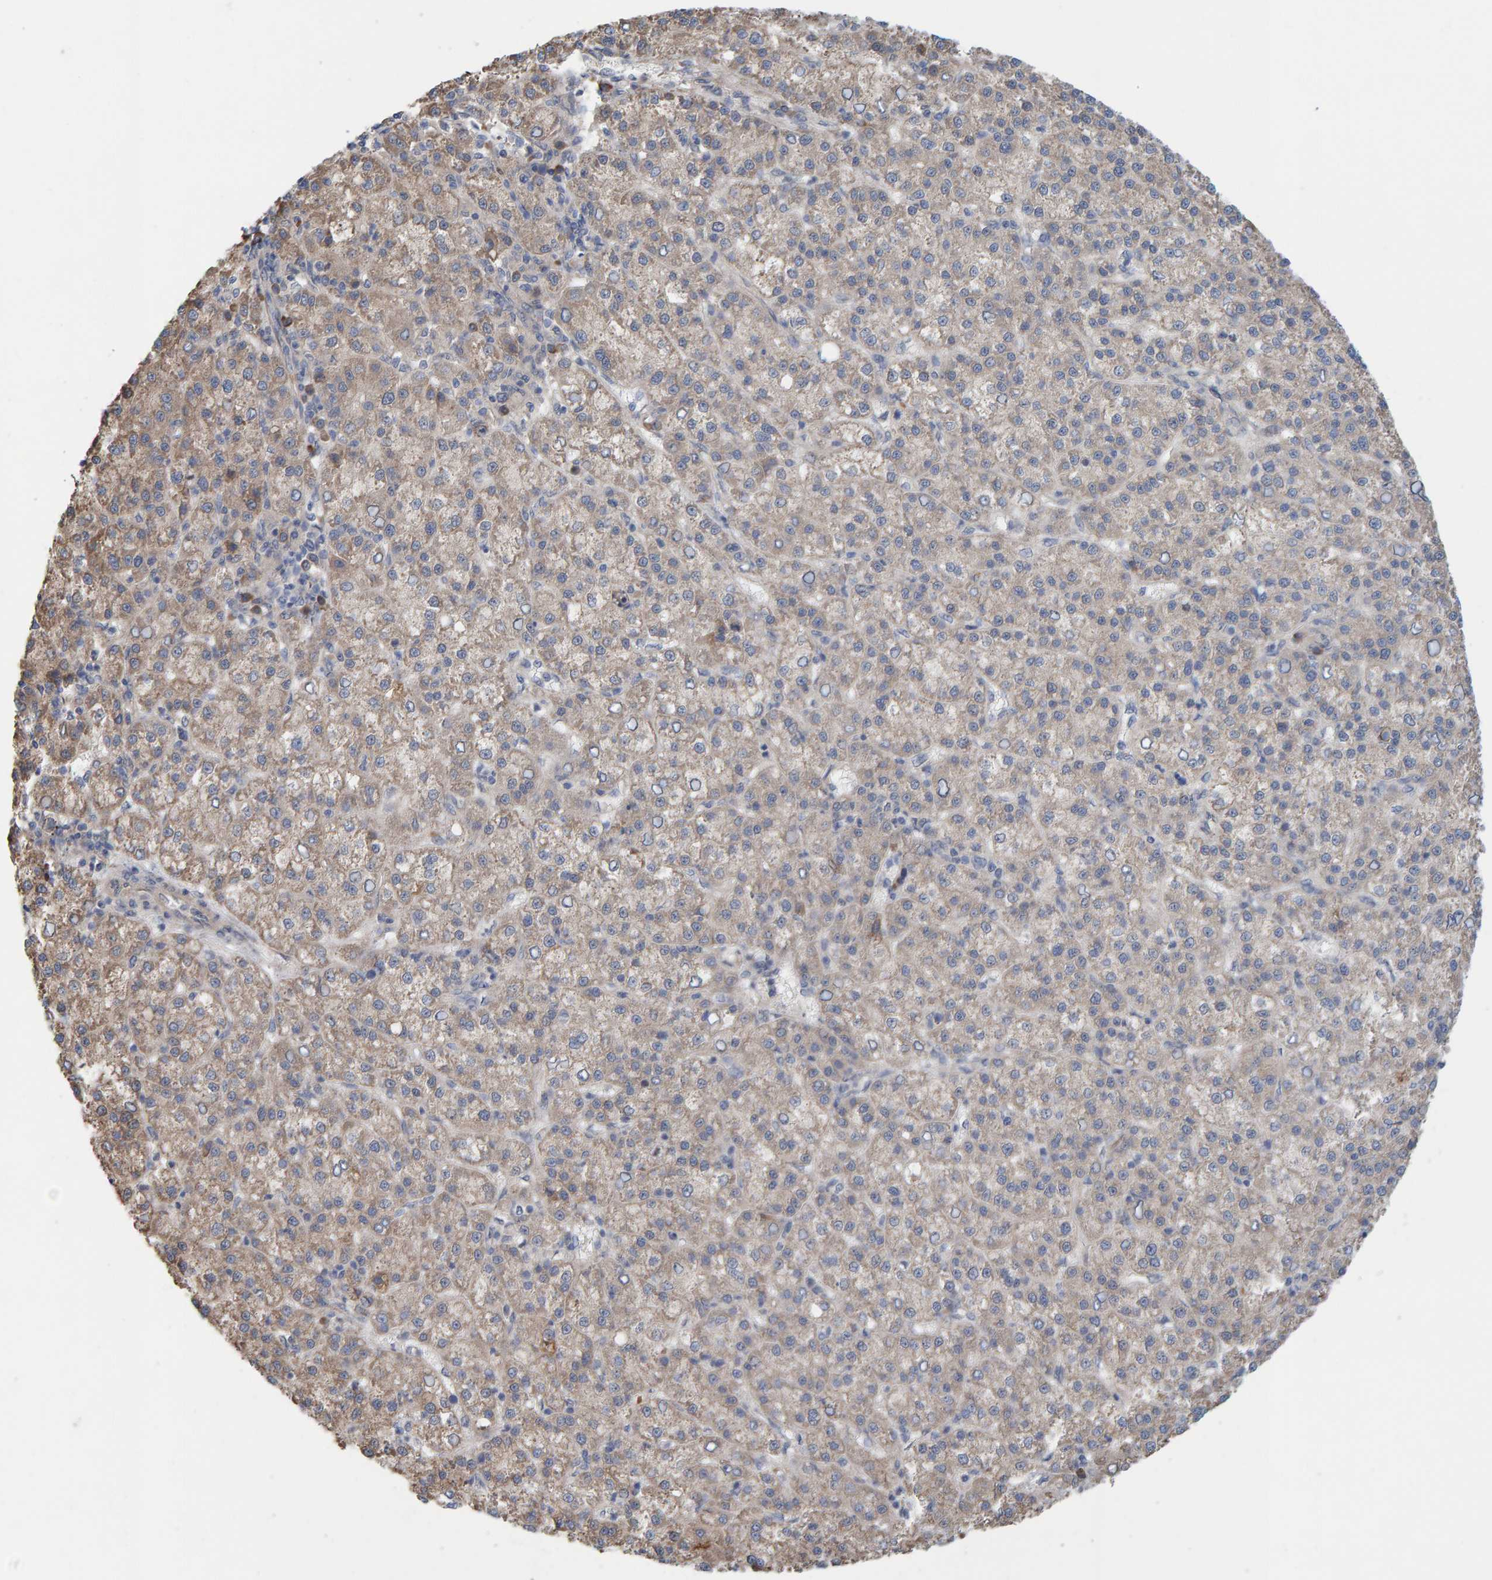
{"staining": {"intensity": "weak", "quantity": ">75%", "location": "cytoplasmic/membranous"}, "tissue": "liver cancer", "cell_type": "Tumor cells", "image_type": "cancer", "snomed": [{"axis": "morphology", "description": "Carcinoma, Hepatocellular, NOS"}, {"axis": "topography", "description": "Liver"}], "caption": "IHC histopathology image of neoplastic tissue: liver cancer stained using immunohistochemistry (IHC) displays low levels of weak protein expression localized specifically in the cytoplasmic/membranous of tumor cells, appearing as a cytoplasmic/membranous brown color.", "gene": "LRSAM1", "patient": {"sex": "female", "age": 58}}